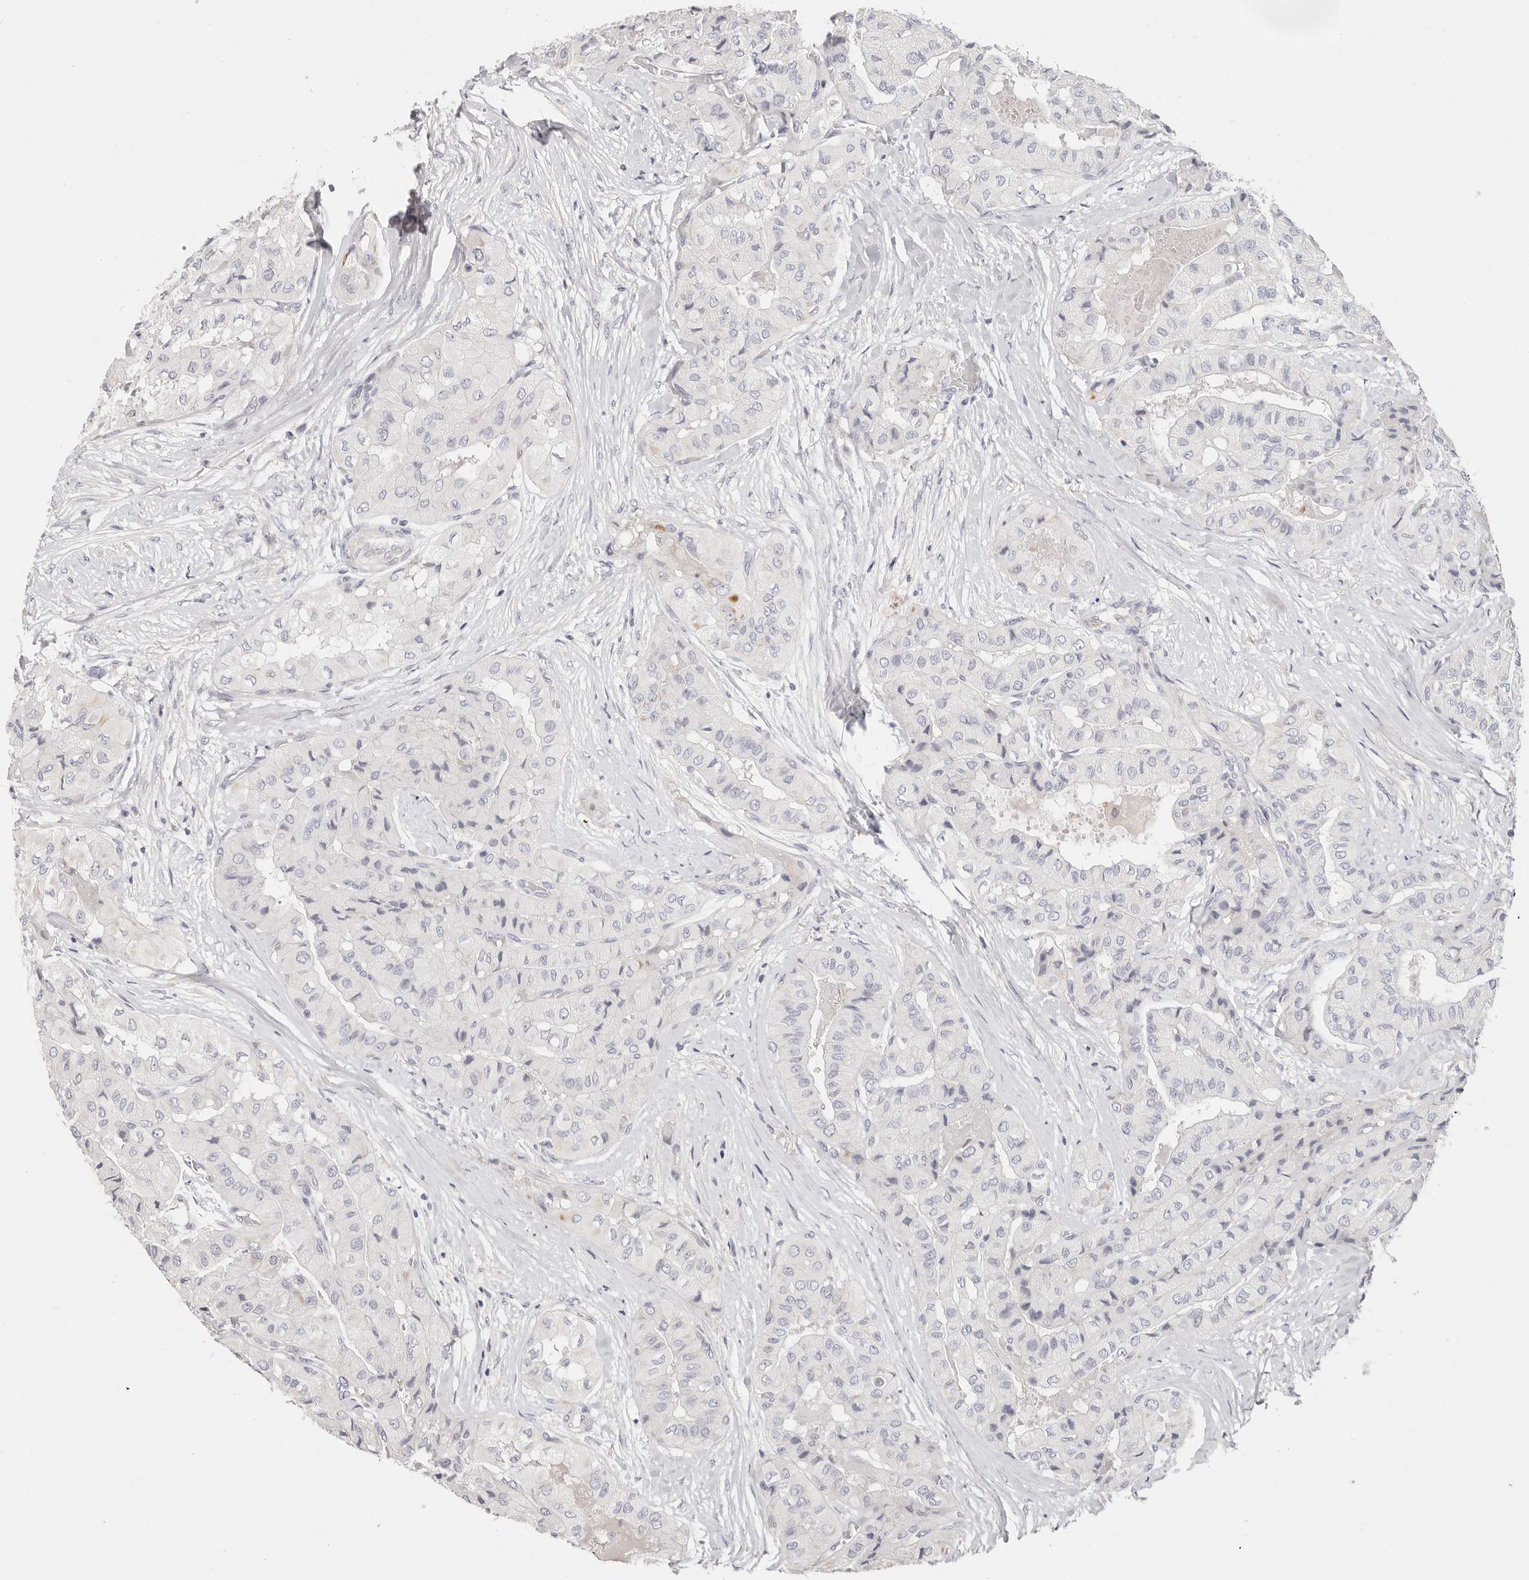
{"staining": {"intensity": "negative", "quantity": "none", "location": "none"}, "tissue": "thyroid cancer", "cell_type": "Tumor cells", "image_type": "cancer", "snomed": [{"axis": "morphology", "description": "Papillary adenocarcinoma, NOS"}, {"axis": "topography", "description": "Thyroid gland"}], "caption": "Tumor cells are negative for protein expression in human thyroid cancer (papillary adenocarcinoma). Brightfield microscopy of immunohistochemistry (IHC) stained with DAB (brown) and hematoxylin (blue), captured at high magnification.", "gene": "ZRANB1", "patient": {"sex": "female", "age": 59}}